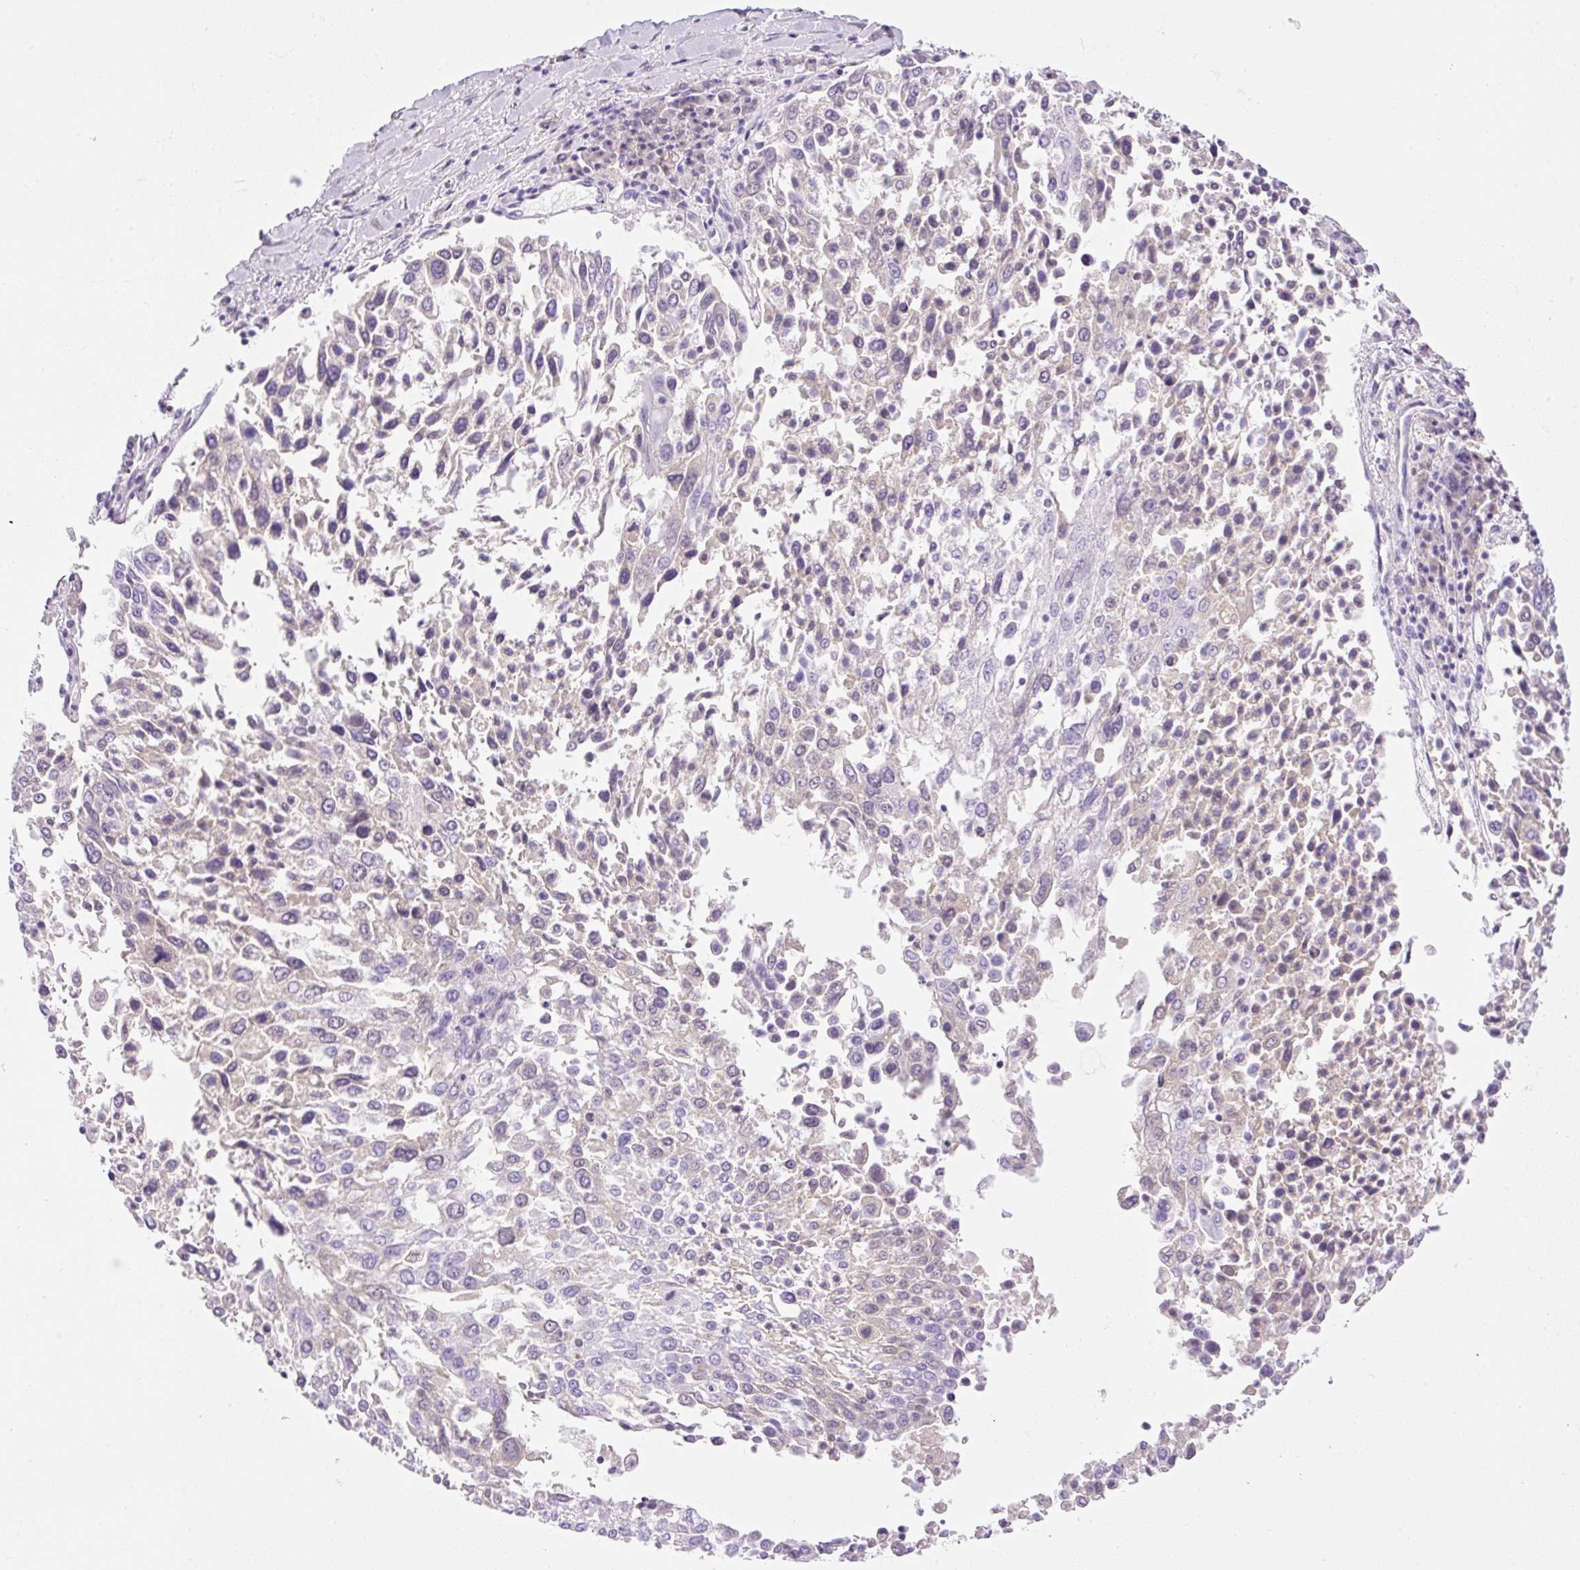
{"staining": {"intensity": "weak", "quantity": "<25%", "location": "cytoplasmic/membranous"}, "tissue": "lung cancer", "cell_type": "Tumor cells", "image_type": "cancer", "snomed": [{"axis": "morphology", "description": "Squamous cell carcinoma, NOS"}, {"axis": "topography", "description": "Lung"}], "caption": "An IHC image of lung cancer (squamous cell carcinoma) is shown. There is no staining in tumor cells of lung cancer (squamous cell carcinoma).", "gene": "PALM3", "patient": {"sex": "male", "age": 65}}